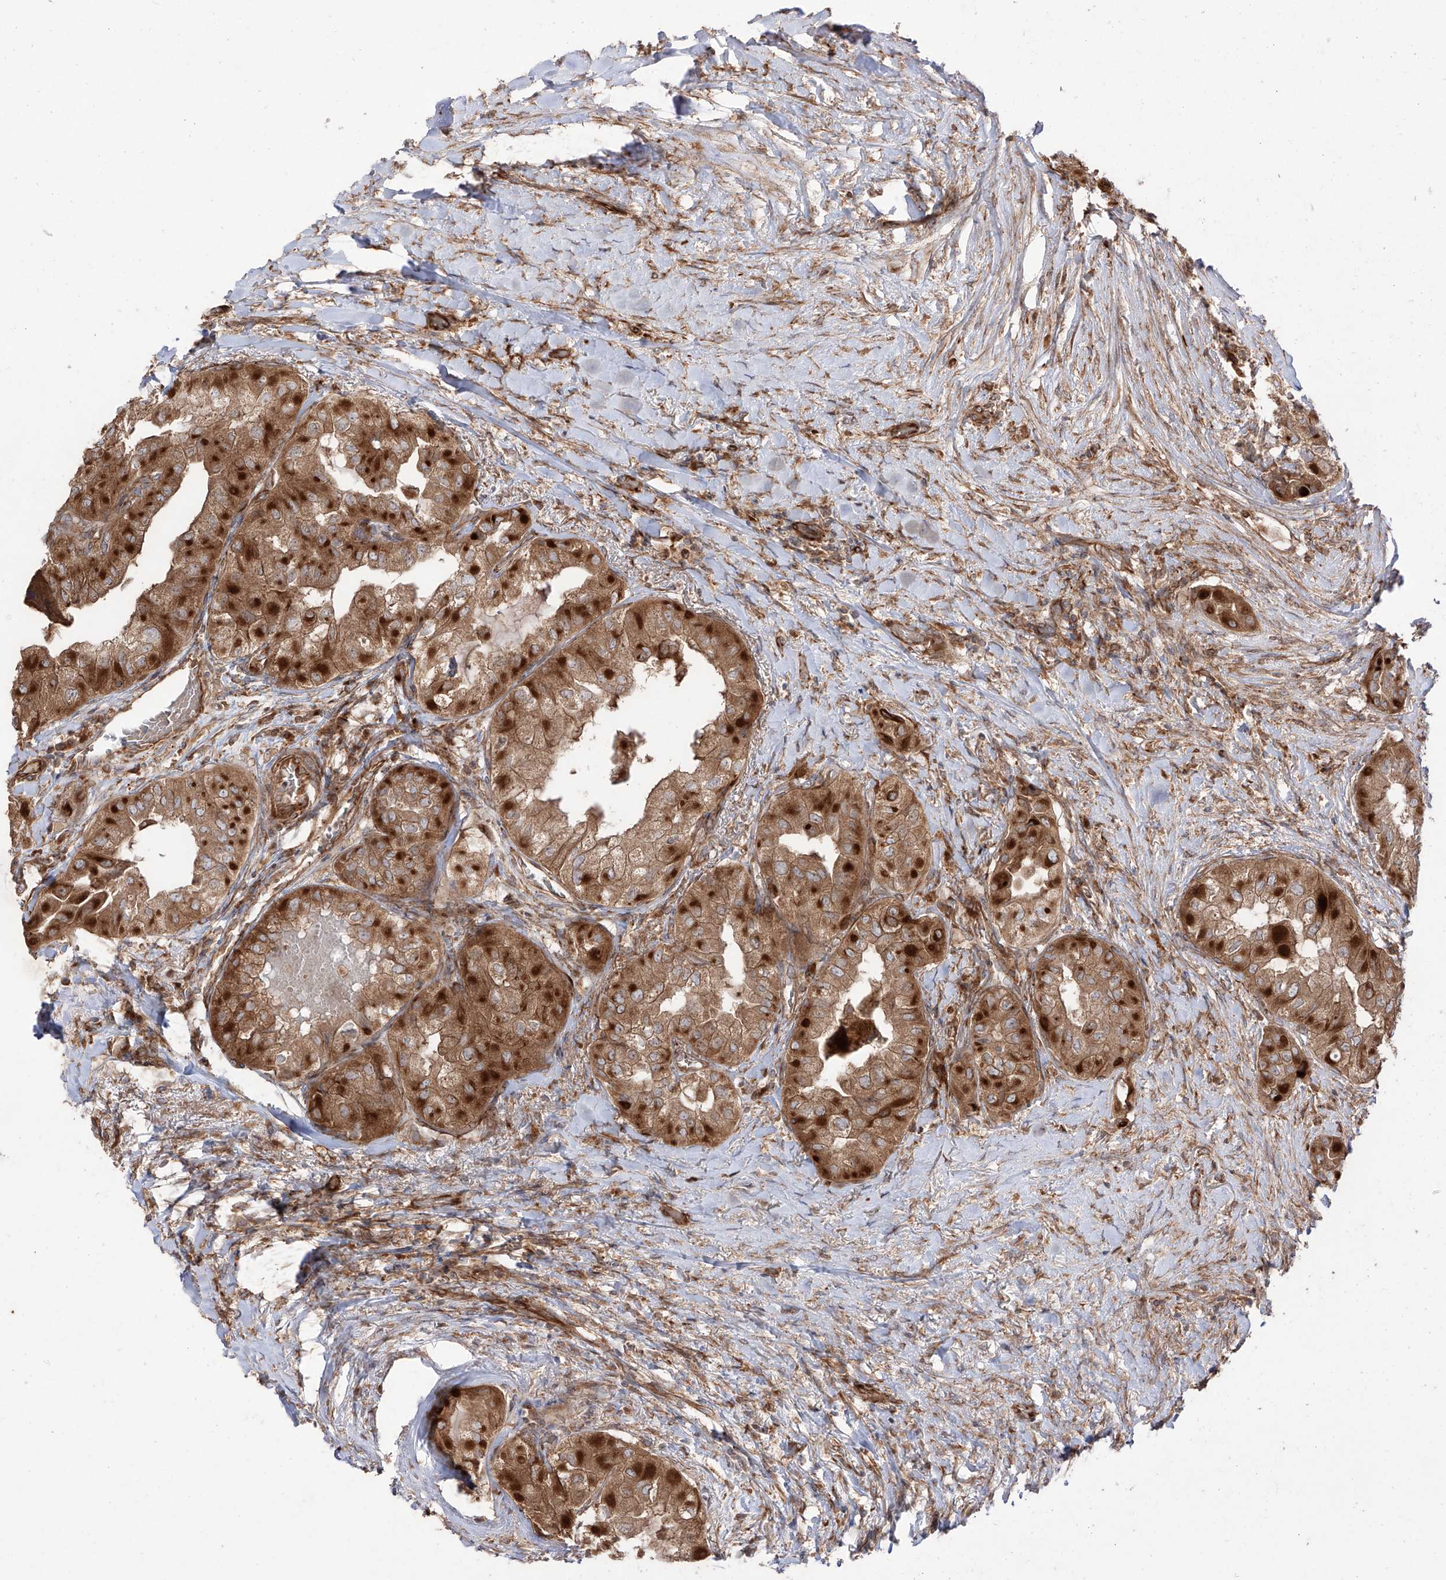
{"staining": {"intensity": "strong", "quantity": ">75%", "location": "cytoplasmic/membranous"}, "tissue": "thyroid cancer", "cell_type": "Tumor cells", "image_type": "cancer", "snomed": [{"axis": "morphology", "description": "Papillary adenocarcinoma, NOS"}, {"axis": "topography", "description": "Thyroid gland"}], "caption": "A brown stain labels strong cytoplasmic/membranous staining of a protein in human papillary adenocarcinoma (thyroid) tumor cells.", "gene": "YKT6", "patient": {"sex": "female", "age": 59}}